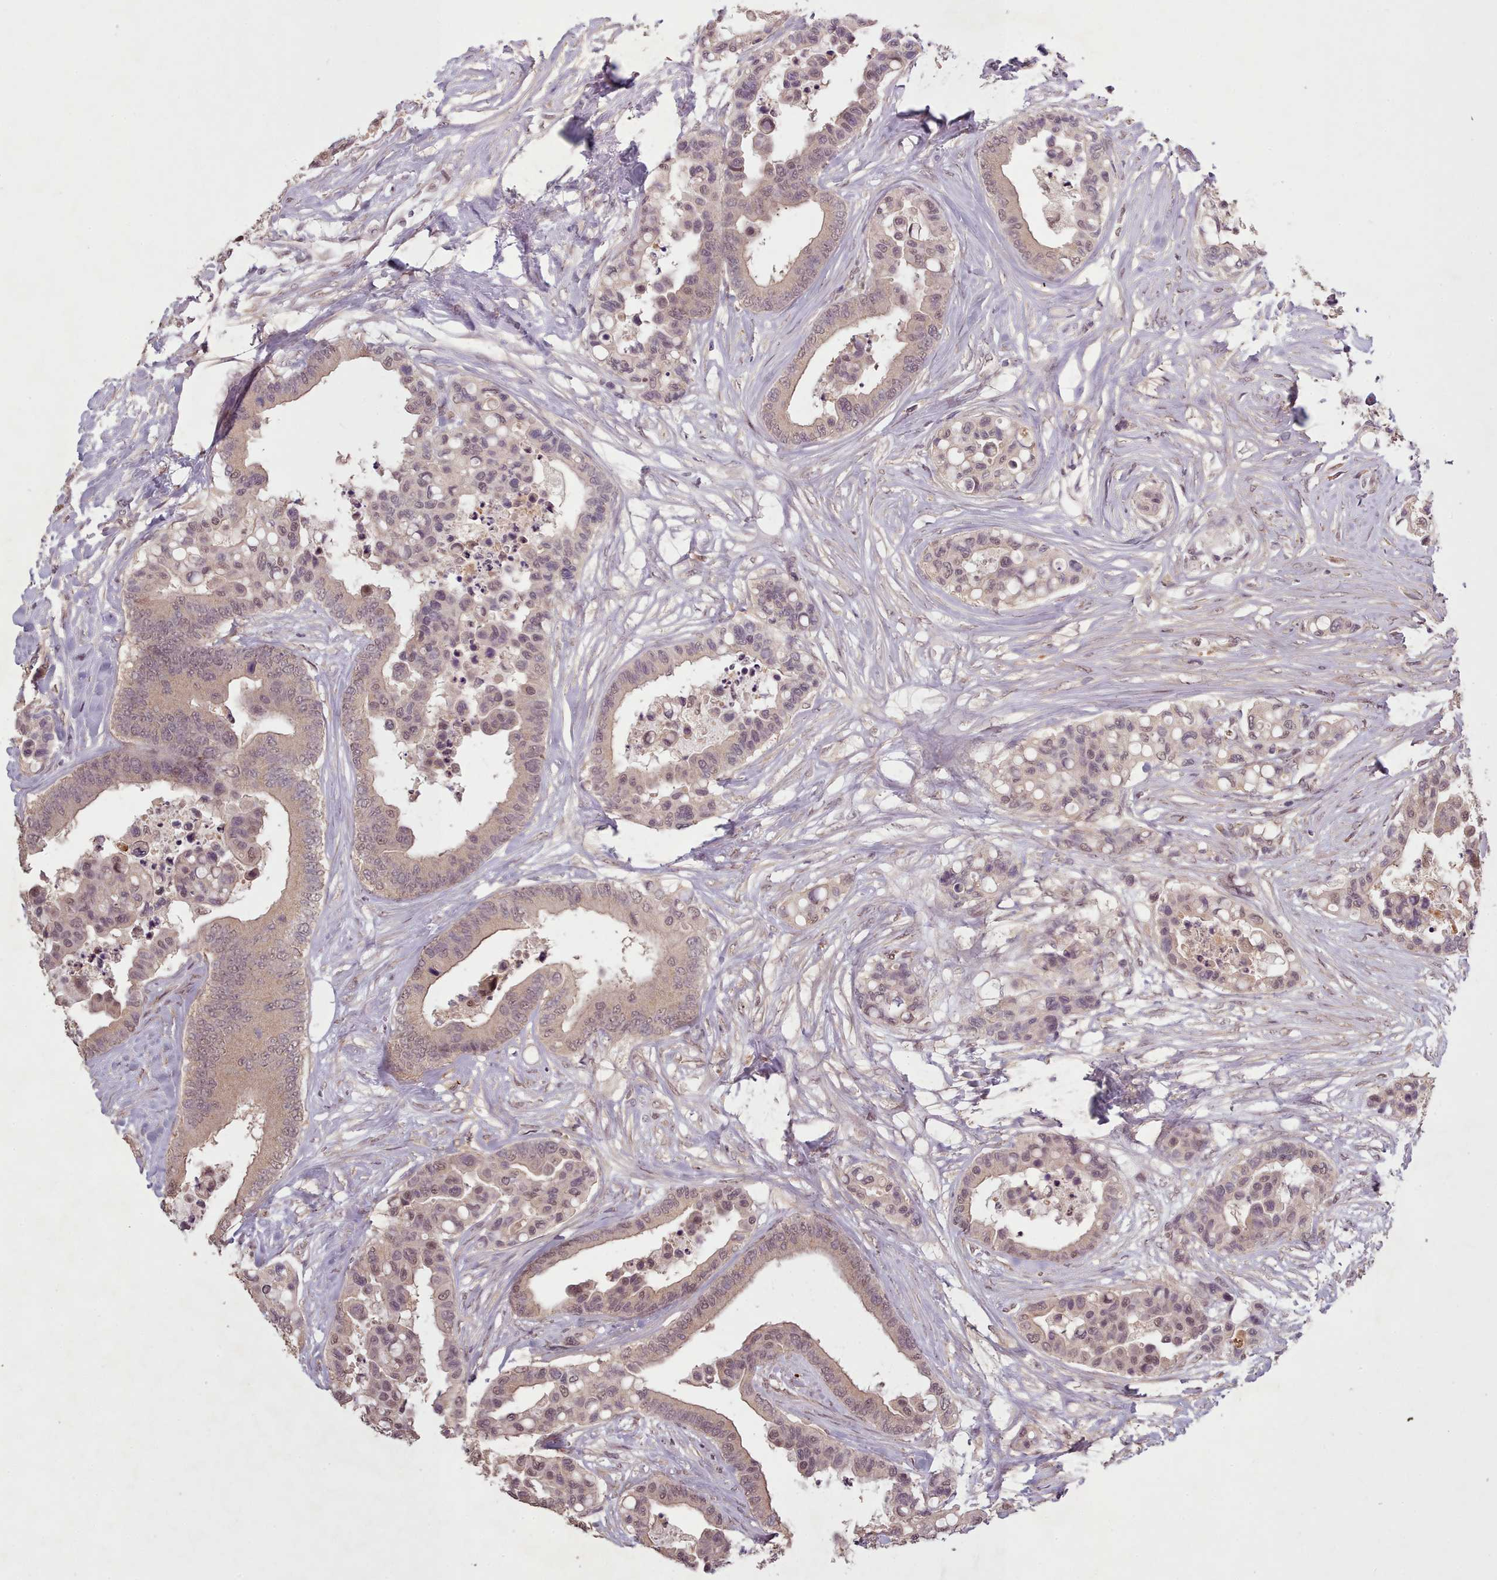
{"staining": {"intensity": "weak", "quantity": "25%-75%", "location": "nuclear"}, "tissue": "colorectal cancer", "cell_type": "Tumor cells", "image_type": "cancer", "snomed": [{"axis": "morphology", "description": "Adenocarcinoma, NOS"}, {"axis": "topography", "description": "Colon"}], "caption": "Approximately 25%-75% of tumor cells in adenocarcinoma (colorectal) exhibit weak nuclear protein positivity as visualized by brown immunohistochemical staining.", "gene": "CDC6", "patient": {"sex": "male", "age": 82}}